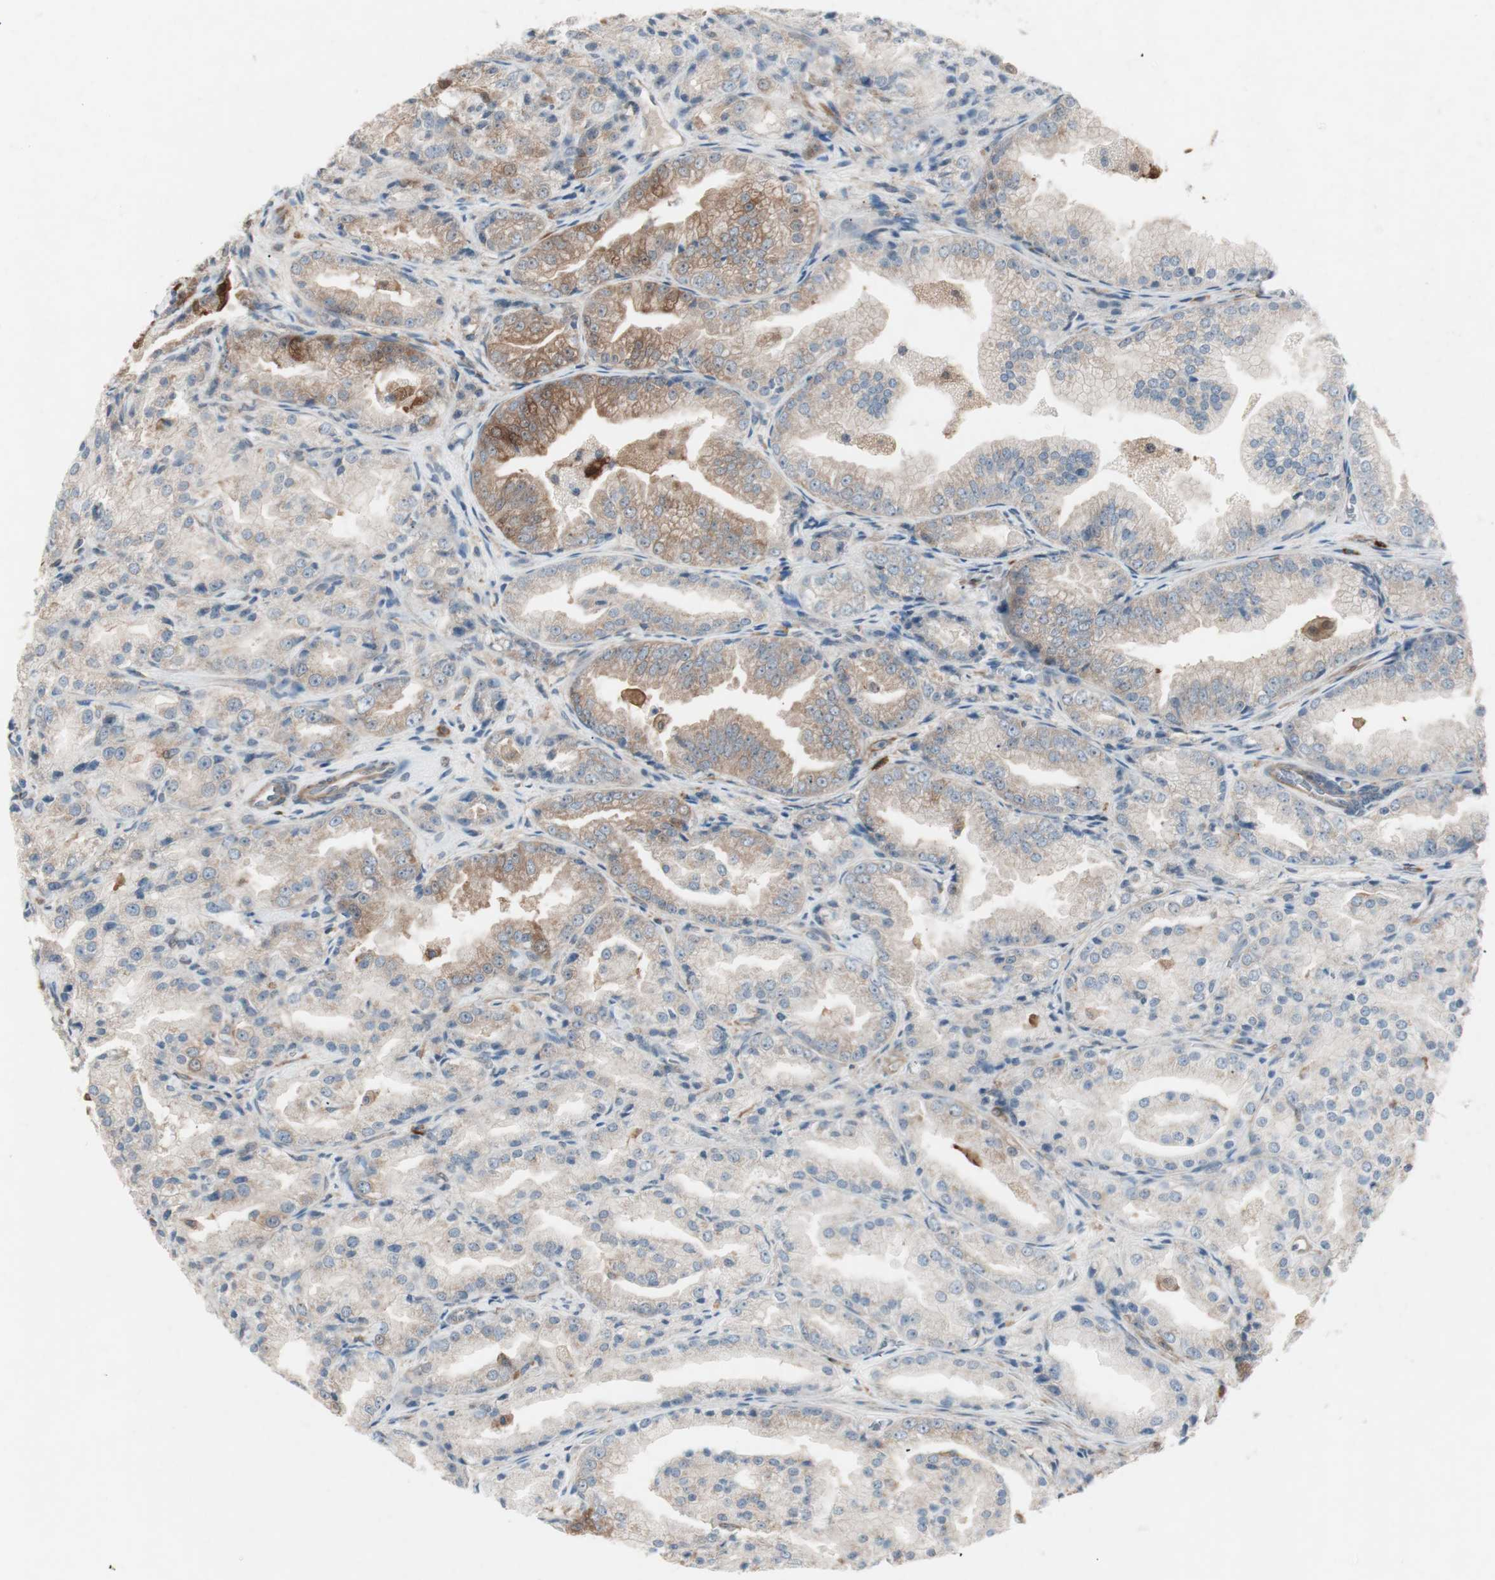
{"staining": {"intensity": "moderate", "quantity": ">75%", "location": "cytoplasmic/membranous"}, "tissue": "prostate cancer", "cell_type": "Tumor cells", "image_type": "cancer", "snomed": [{"axis": "morphology", "description": "Adenocarcinoma, High grade"}, {"axis": "topography", "description": "Prostate"}], "caption": "Prostate cancer (high-grade adenocarcinoma) tissue displays moderate cytoplasmic/membranous positivity in approximately >75% of tumor cells, visualized by immunohistochemistry.", "gene": "STAB1", "patient": {"sex": "male", "age": 61}}